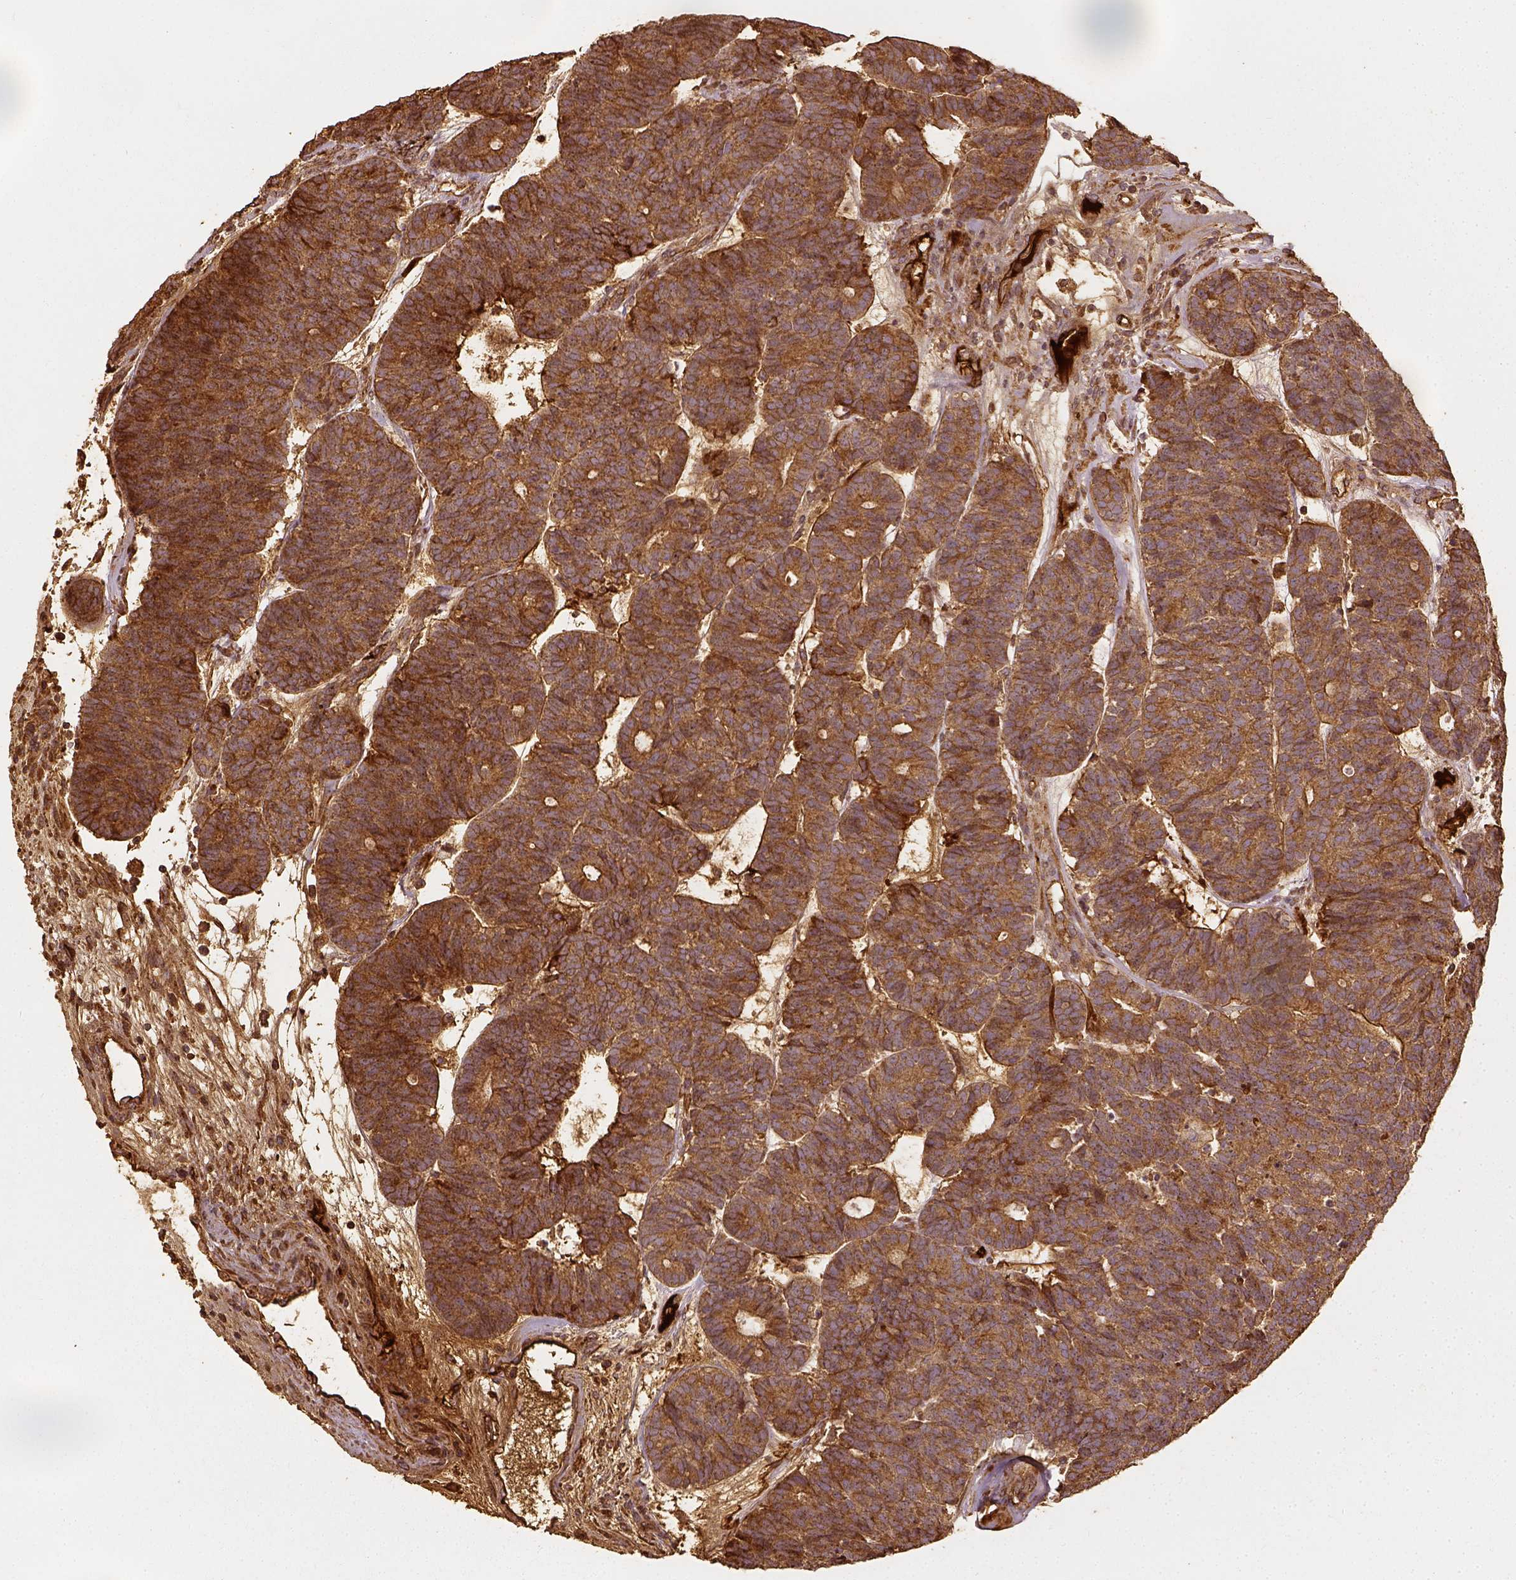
{"staining": {"intensity": "moderate", "quantity": ">75%", "location": "cytoplasmic/membranous"}, "tissue": "head and neck cancer", "cell_type": "Tumor cells", "image_type": "cancer", "snomed": [{"axis": "morphology", "description": "Adenocarcinoma, NOS"}, {"axis": "topography", "description": "Head-Neck"}], "caption": "Immunohistochemistry of adenocarcinoma (head and neck) reveals medium levels of moderate cytoplasmic/membranous expression in about >75% of tumor cells. (Stains: DAB in brown, nuclei in blue, Microscopy: brightfield microscopy at high magnification).", "gene": "VEGFA", "patient": {"sex": "female", "age": 81}}